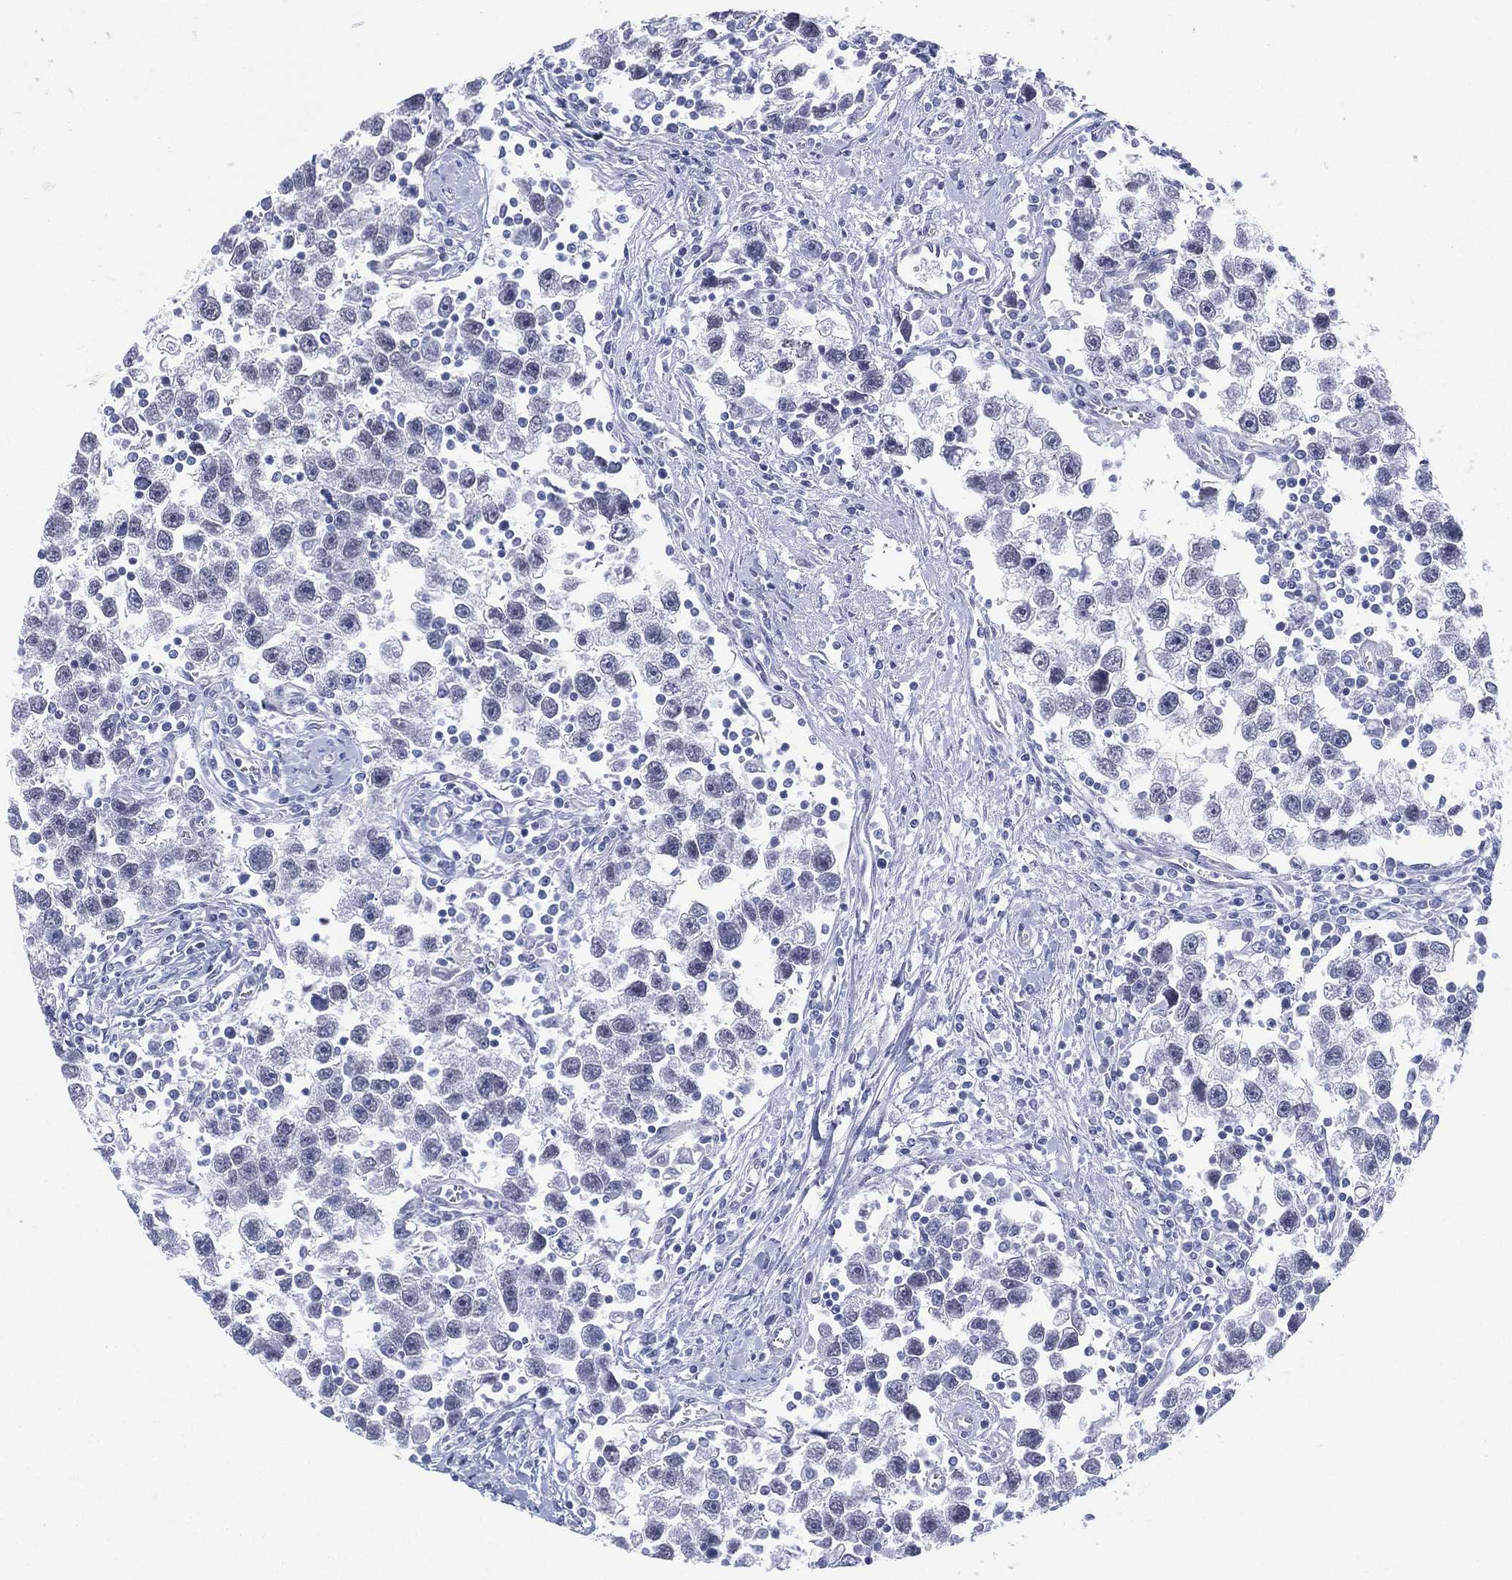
{"staining": {"intensity": "negative", "quantity": "none", "location": "none"}, "tissue": "testis cancer", "cell_type": "Tumor cells", "image_type": "cancer", "snomed": [{"axis": "morphology", "description": "Seminoma, NOS"}, {"axis": "topography", "description": "Testis"}], "caption": "IHC photomicrograph of testis seminoma stained for a protein (brown), which displays no expression in tumor cells.", "gene": "PSKH2", "patient": {"sex": "male", "age": 30}}